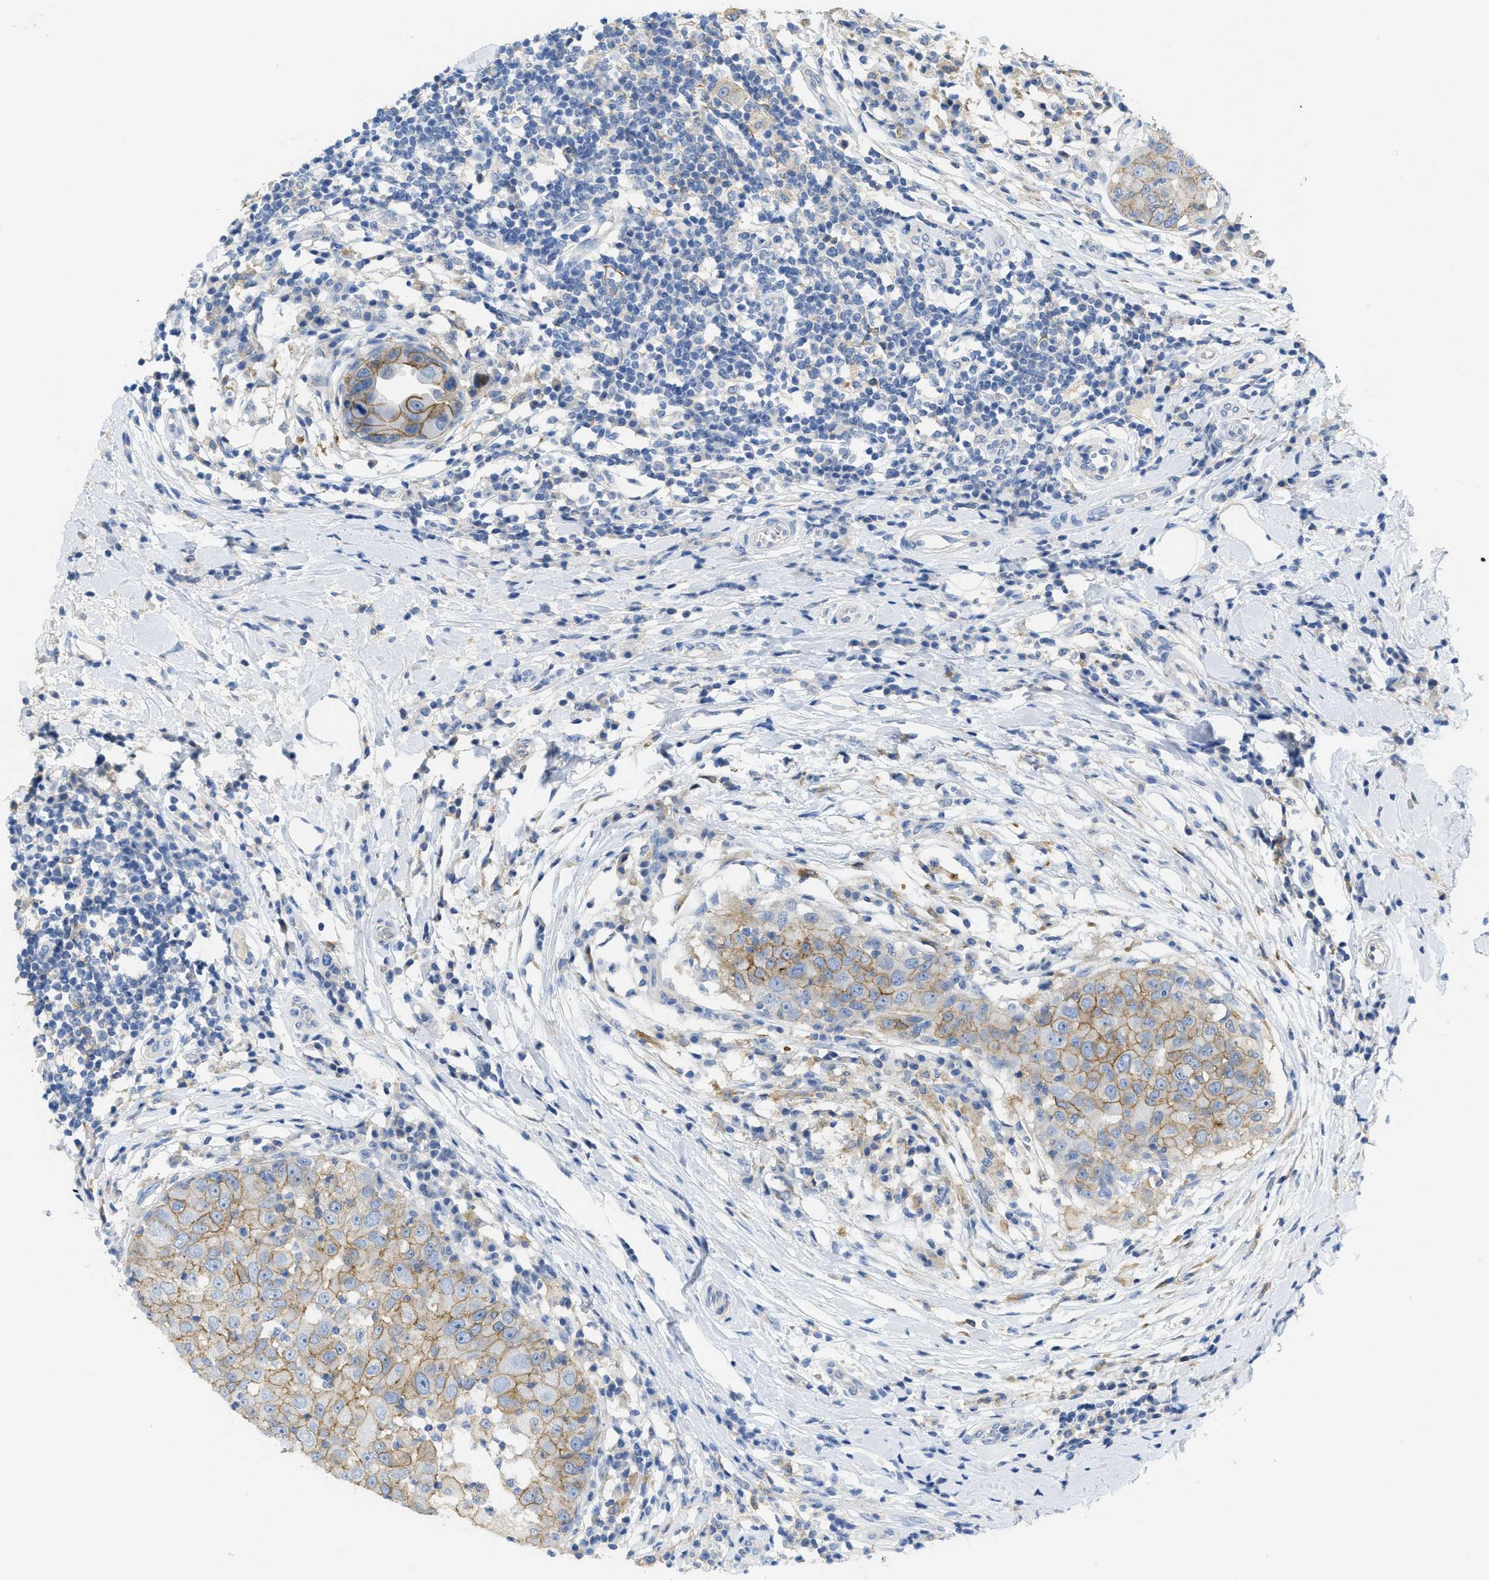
{"staining": {"intensity": "moderate", "quantity": ">75%", "location": "cytoplasmic/membranous"}, "tissue": "breast cancer", "cell_type": "Tumor cells", "image_type": "cancer", "snomed": [{"axis": "morphology", "description": "Duct carcinoma"}, {"axis": "topography", "description": "Breast"}], "caption": "Protein expression analysis of breast cancer (invasive ductal carcinoma) reveals moderate cytoplasmic/membranous staining in about >75% of tumor cells.", "gene": "CNNM4", "patient": {"sex": "female", "age": 27}}